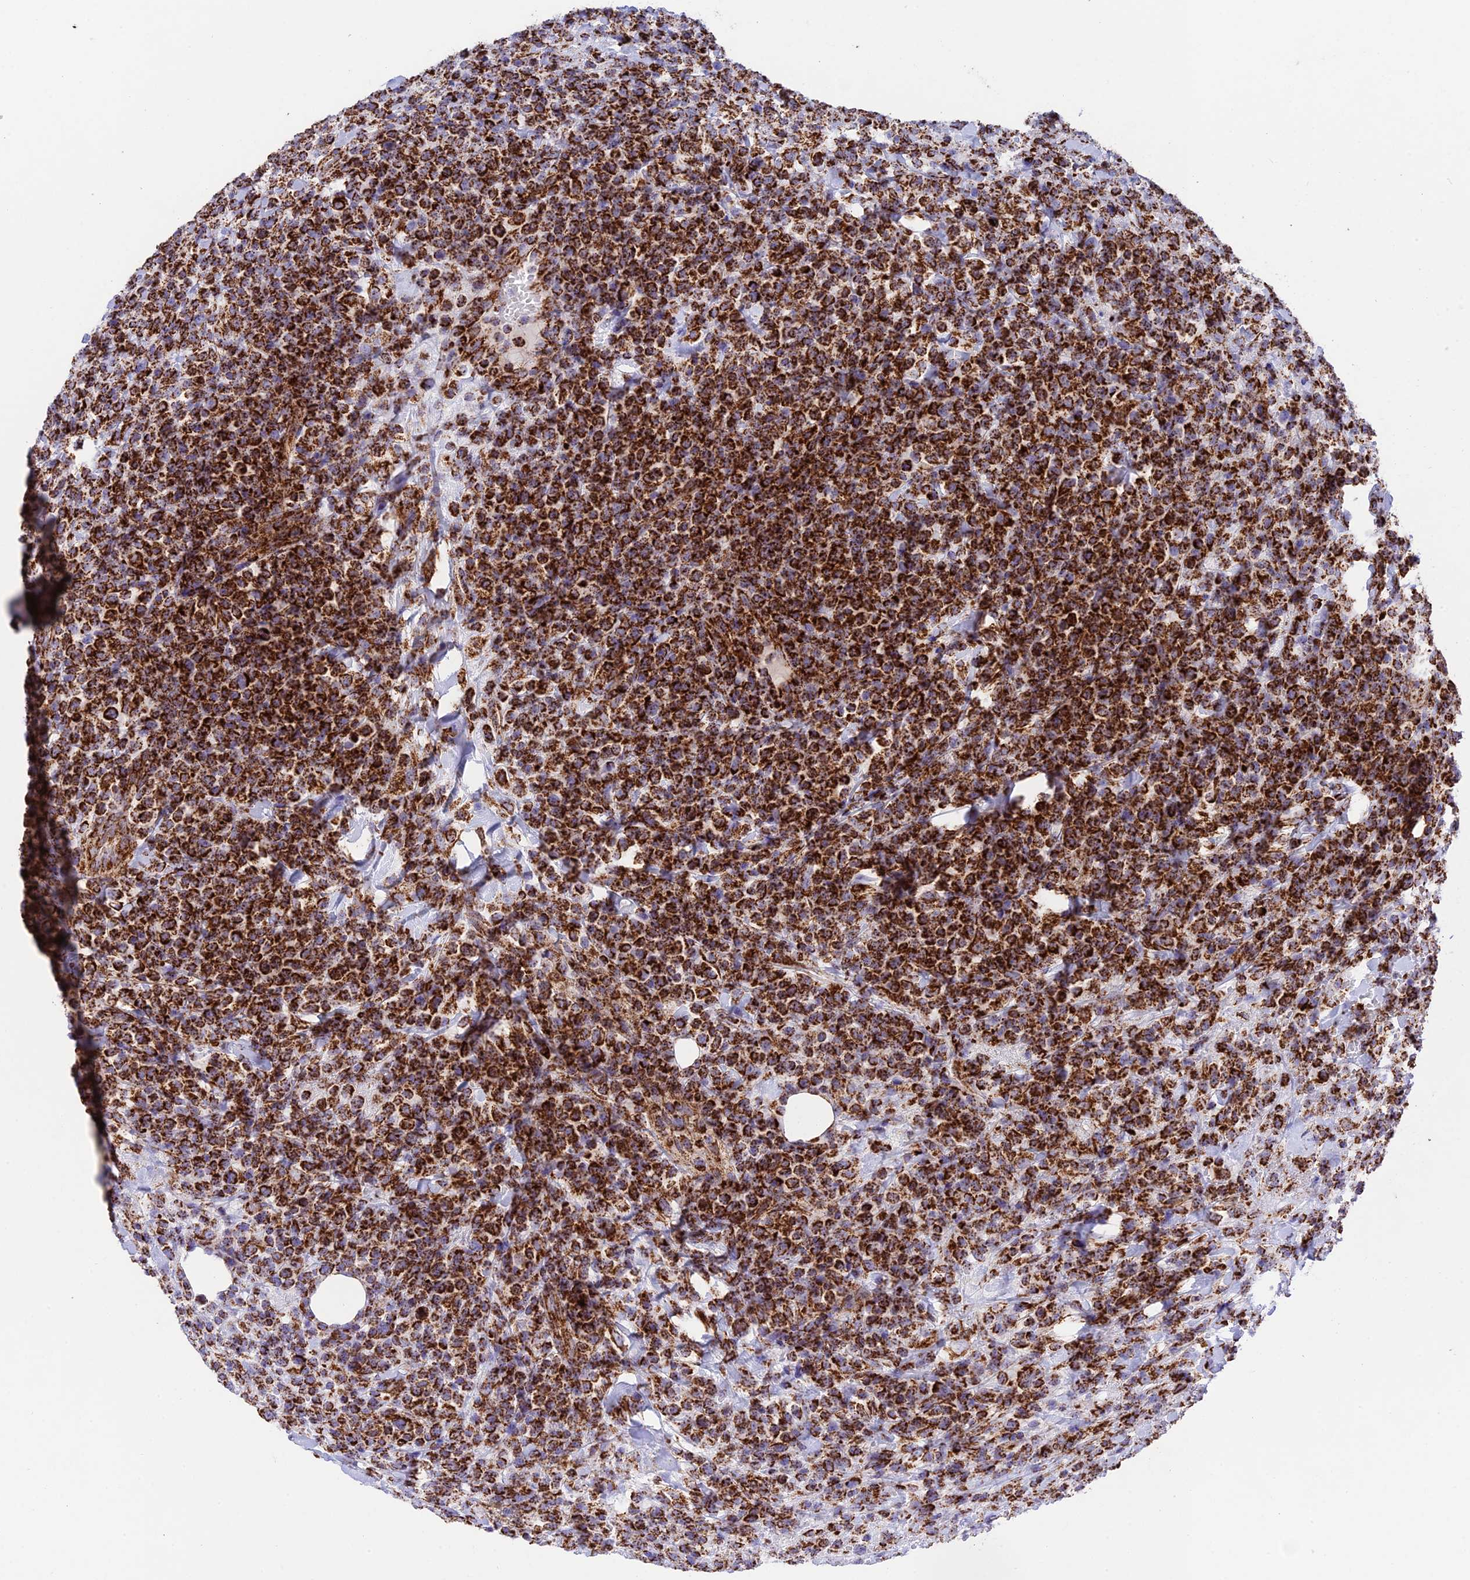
{"staining": {"intensity": "strong", "quantity": ">75%", "location": "cytoplasmic/membranous"}, "tissue": "lymphoma", "cell_type": "Tumor cells", "image_type": "cancer", "snomed": [{"axis": "morphology", "description": "Malignant lymphoma, non-Hodgkin's type, High grade"}, {"axis": "topography", "description": "Colon"}], "caption": "Tumor cells exhibit strong cytoplasmic/membranous staining in about >75% of cells in lymphoma.", "gene": "CHCHD3", "patient": {"sex": "female", "age": 53}}